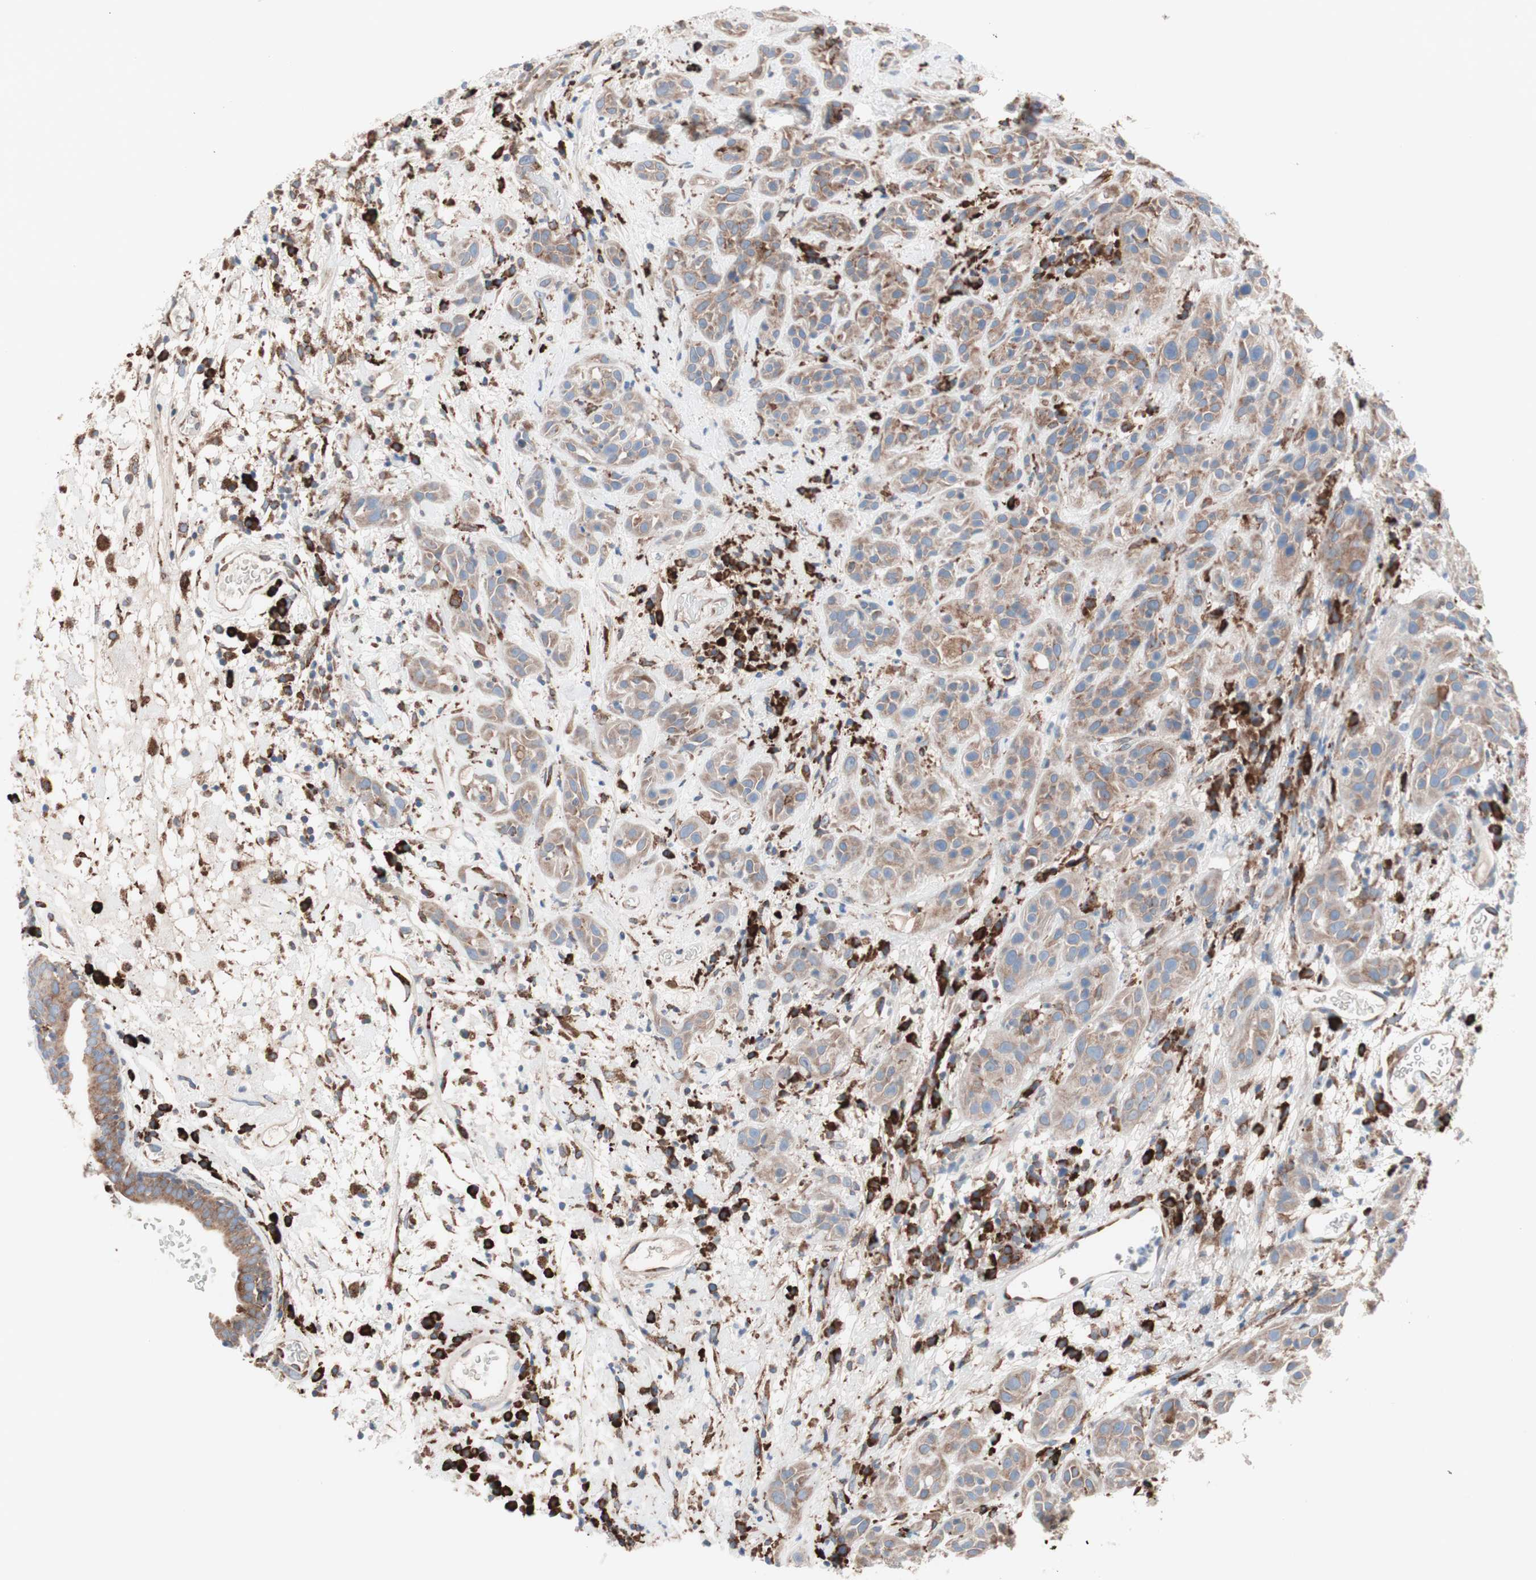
{"staining": {"intensity": "moderate", "quantity": ">75%", "location": "cytoplasmic/membranous"}, "tissue": "head and neck cancer", "cell_type": "Tumor cells", "image_type": "cancer", "snomed": [{"axis": "morphology", "description": "Squamous cell carcinoma, NOS"}, {"axis": "topography", "description": "Head-Neck"}], "caption": "A brown stain highlights moderate cytoplasmic/membranous positivity of a protein in squamous cell carcinoma (head and neck) tumor cells. The staining was performed using DAB to visualize the protein expression in brown, while the nuclei were stained in blue with hematoxylin (Magnification: 20x).", "gene": "SLC27A4", "patient": {"sex": "male", "age": 62}}